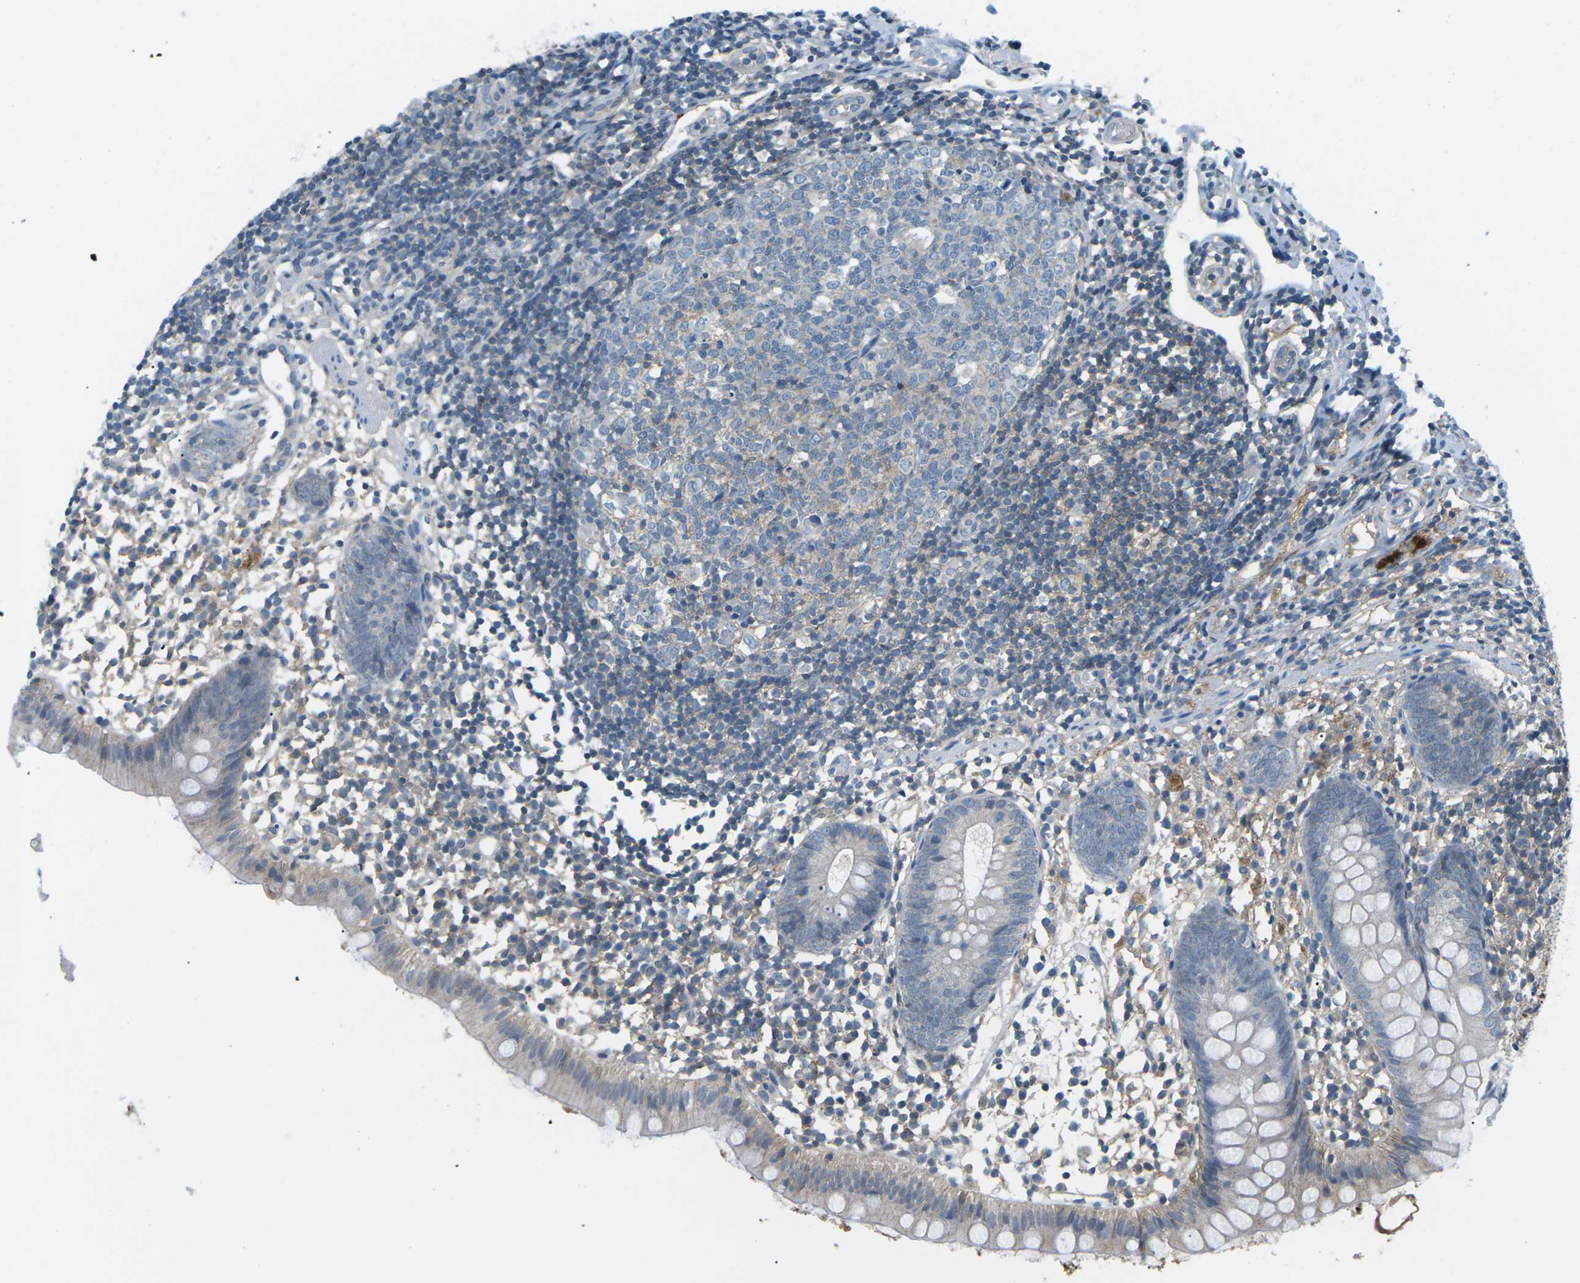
{"staining": {"intensity": "negative", "quantity": "none", "location": "none"}, "tissue": "appendix", "cell_type": "Glandular cells", "image_type": "normal", "snomed": [{"axis": "morphology", "description": "Normal tissue, NOS"}, {"axis": "topography", "description": "Appendix"}], "caption": "Immunohistochemistry photomicrograph of normal appendix: appendix stained with DAB demonstrates no significant protein staining in glandular cells.", "gene": "CD47", "patient": {"sex": "female", "age": 20}}